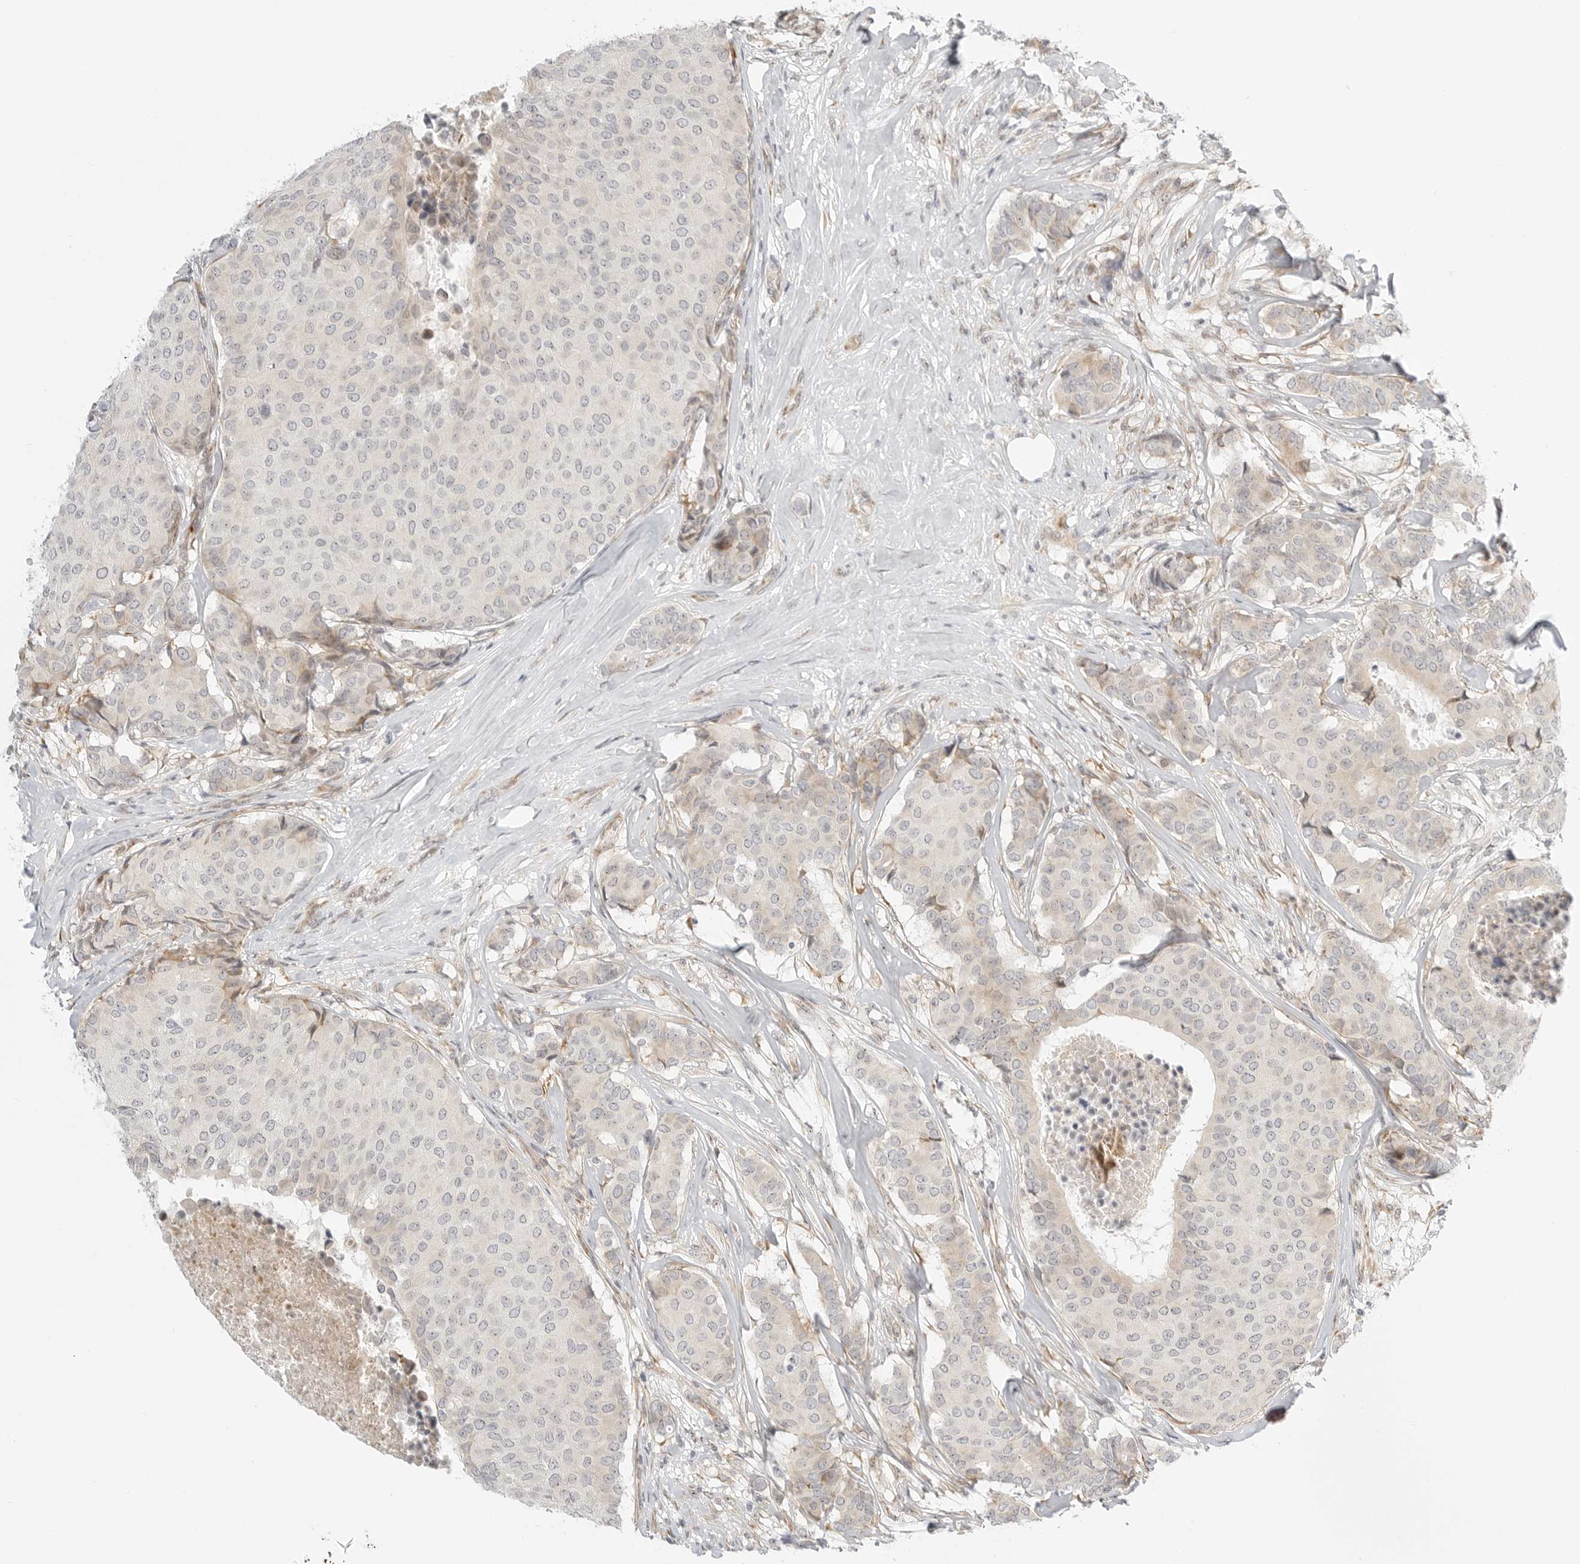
{"staining": {"intensity": "weak", "quantity": "<25%", "location": "cytoplasmic/membranous"}, "tissue": "breast cancer", "cell_type": "Tumor cells", "image_type": "cancer", "snomed": [{"axis": "morphology", "description": "Duct carcinoma"}, {"axis": "topography", "description": "Breast"}], "caption": "Immunohistochemistry (IHC) micrograph of breast cancer stained for a protein (brown), which shows no positivity in tumor cells.", "gene": "DSCC1", "patient": {"sex": "female", "age": 75}}